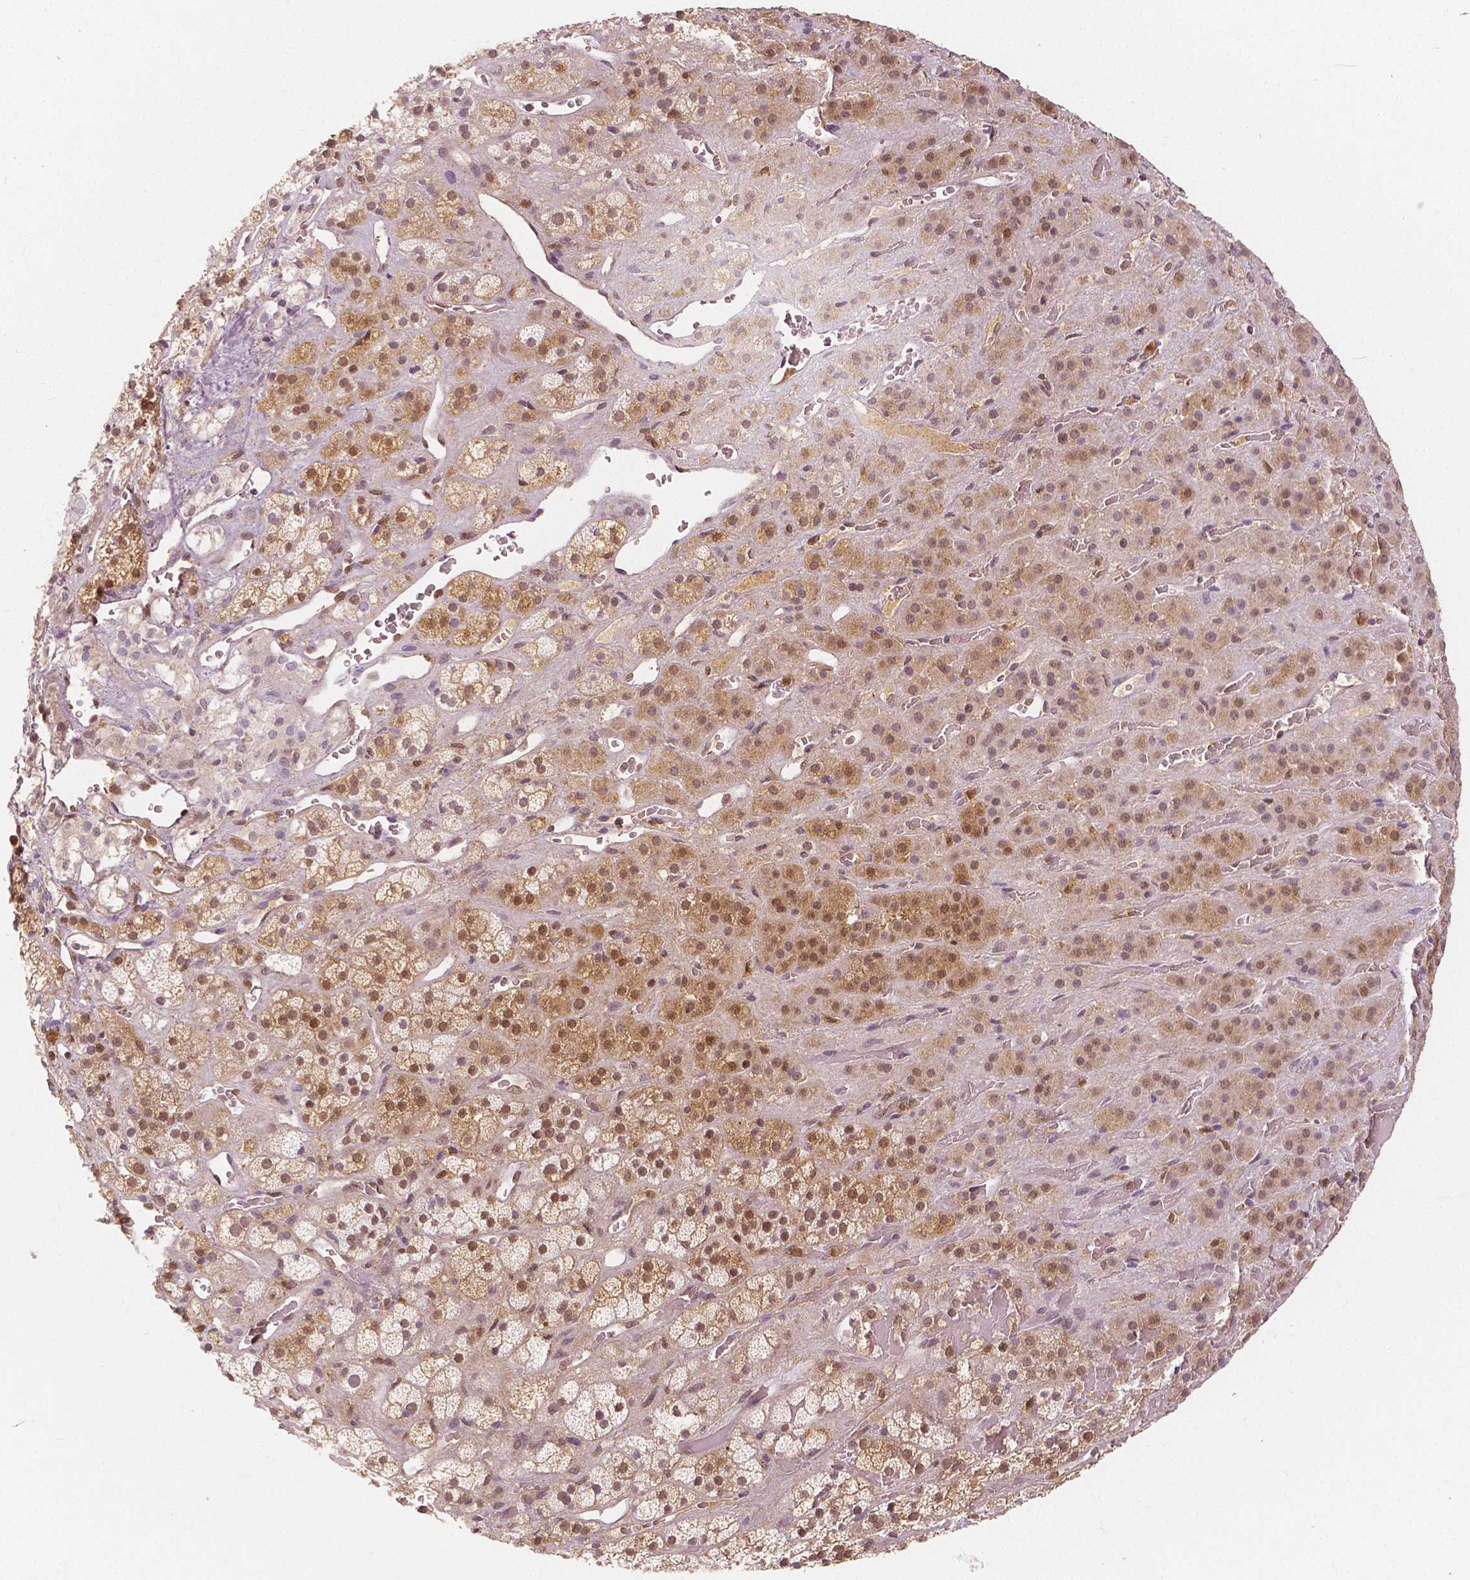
{"staining": {"intensity": "strong", "quantity": "25%-75%", "location": "cytoplasmic/membranous,nuclear"}, "tissue": "adrenal gland", "cell_type": "Glandular cells", "image_type": "normal", "snomed": [{"axis": "morphology", "description": "Normal tissue, NOS"}, {"axis": "topography", "description": "Adrenal gland"}], "caption": "Immunohistochemistry micrograph of benign human adrenal gland stained for a protein (brown), which demonstrates high levels of strong cytoplasmic/membranous,nuclear expression in about 25%-75% of glandular cells.", "gene": "NAPRT", "patient": {"sex": "male", "age": 57}}